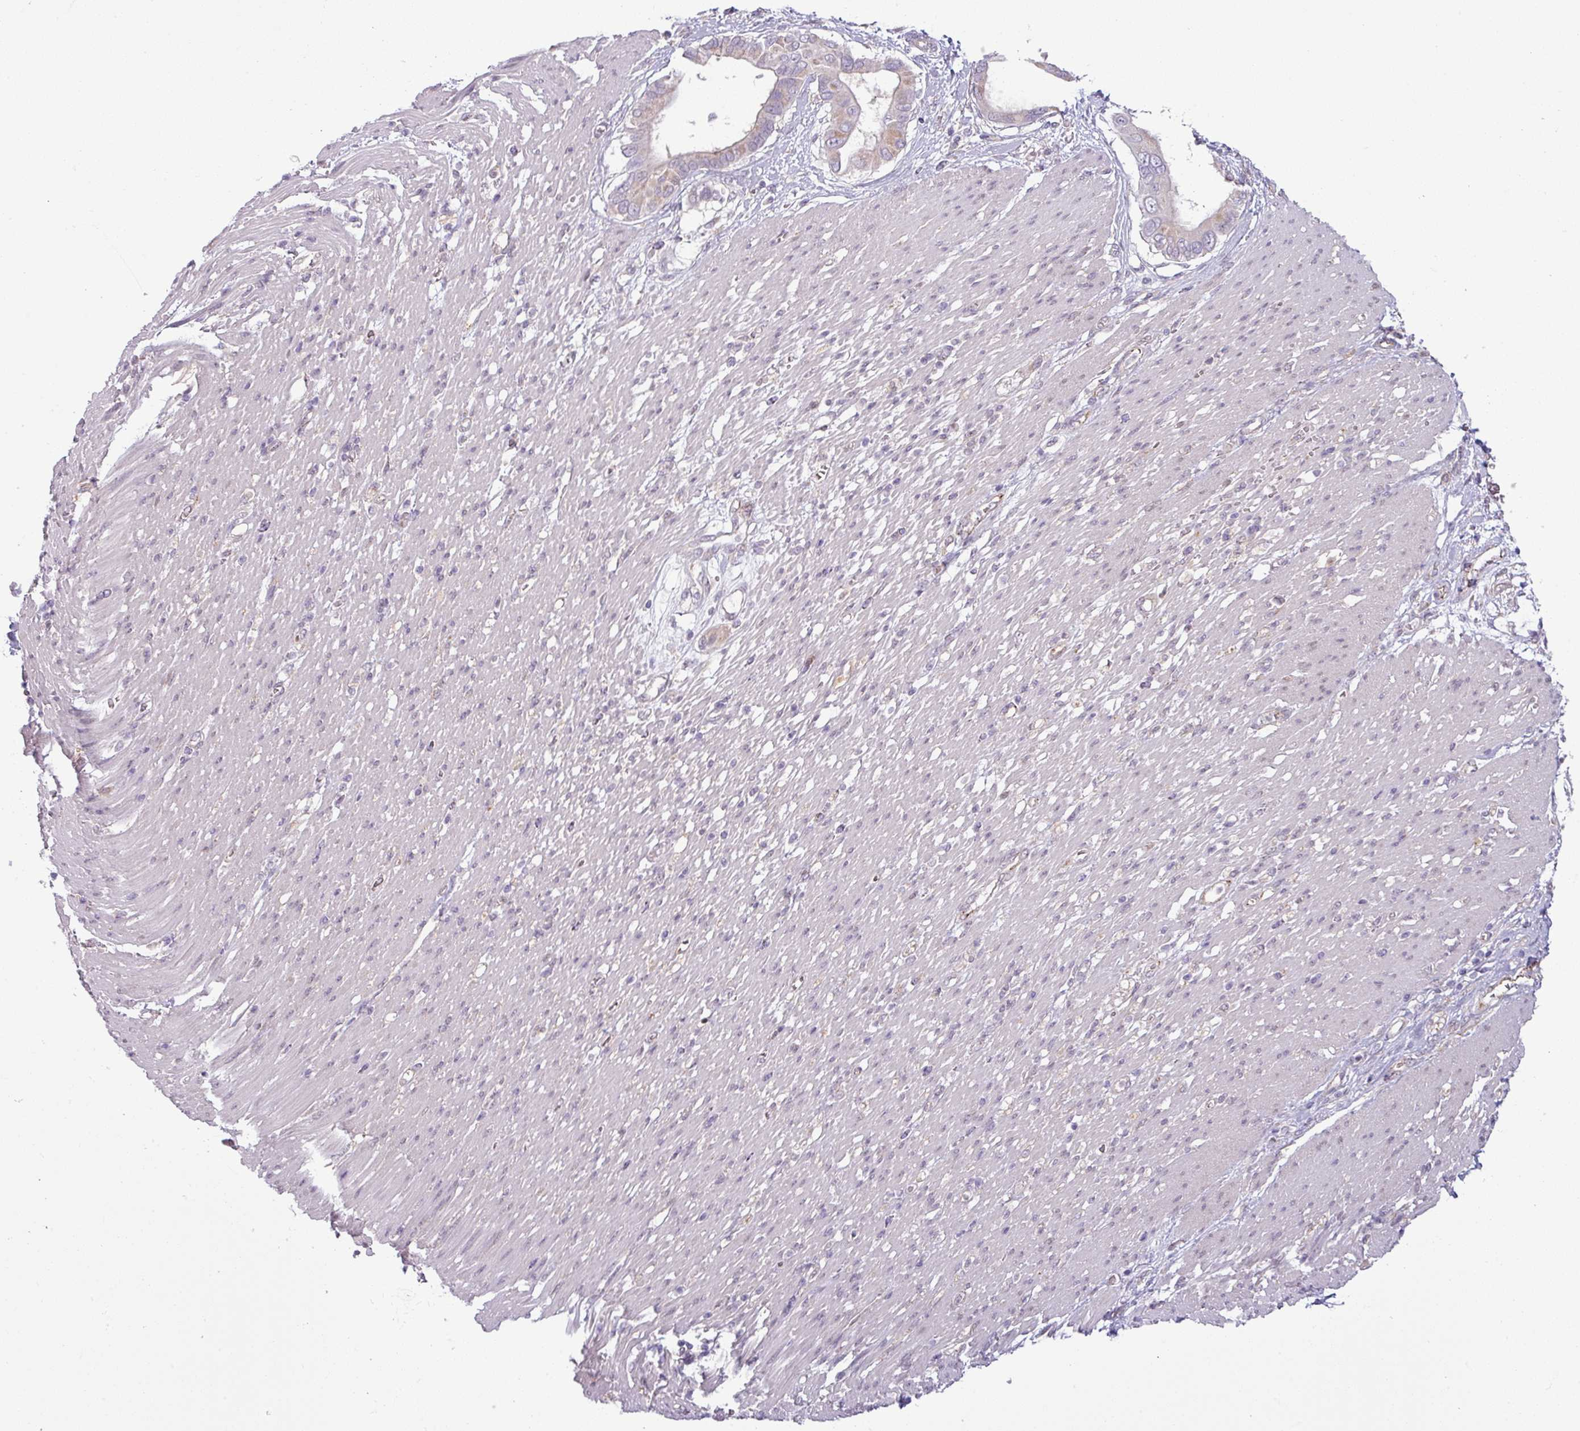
{"staining": {"intensity": "moderate", "quantity": "<25%", "location": "cytoplasmic/membranous"}, "tissue": "pancreatic cancer", "cell_type": "Tumor cells", "image_type": "cancer", "snomed": [{"axis": "morphology", "description": "Adenocarcinoma, NOS"}, {"axis": "topography", "description": "Pancreas"}], "caption": "A low amount of moderate cytoplasmic/membranous expression is seen in about <25% of tumor cells in pancreatic adenocarcinoma tissue. (DAB IHC with brightfield microscopy, high magnification).", "gene": "CCDC144A", "patient": {"sex": "male", "age": 68}}